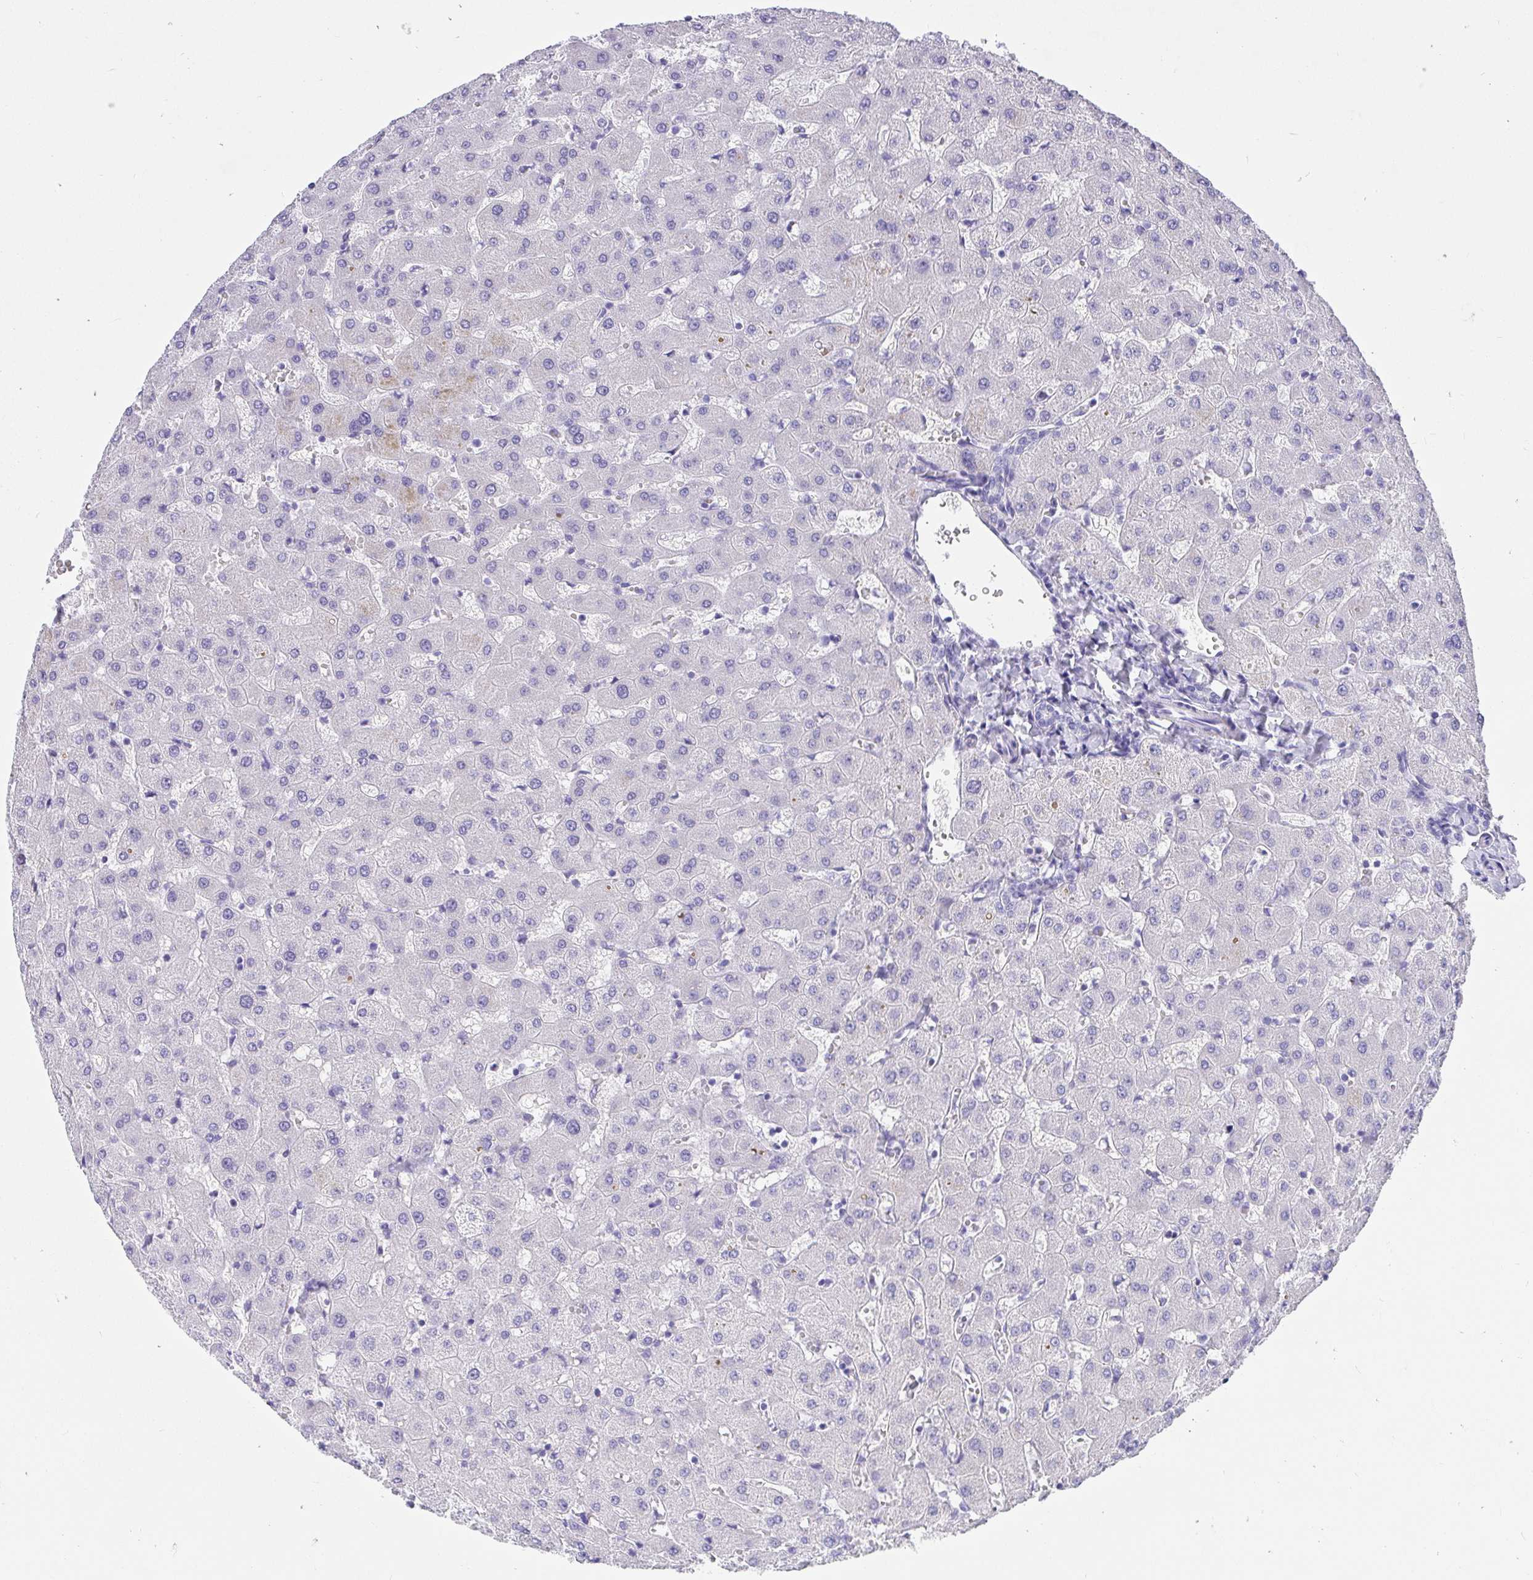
{"staining": {"intensity": "negative", "quantity": "none", "location": "none"}, "tissue": "liver", "cell_type": "Cholangiocytes", "image_type": "normal", "snomed": [{"axis": "morphology", "description": "Normal tissue, NOS"}, {"axis": "topography", "description": "Liver"}], "caption": "Cholangiocytes are negative for brown protein staining in benign liver. (Brightfield microscopy of DAB immunohistochemistry at high magnification).", "gene": "AVIL", "patient": {"sex": "female", "age": 63}}